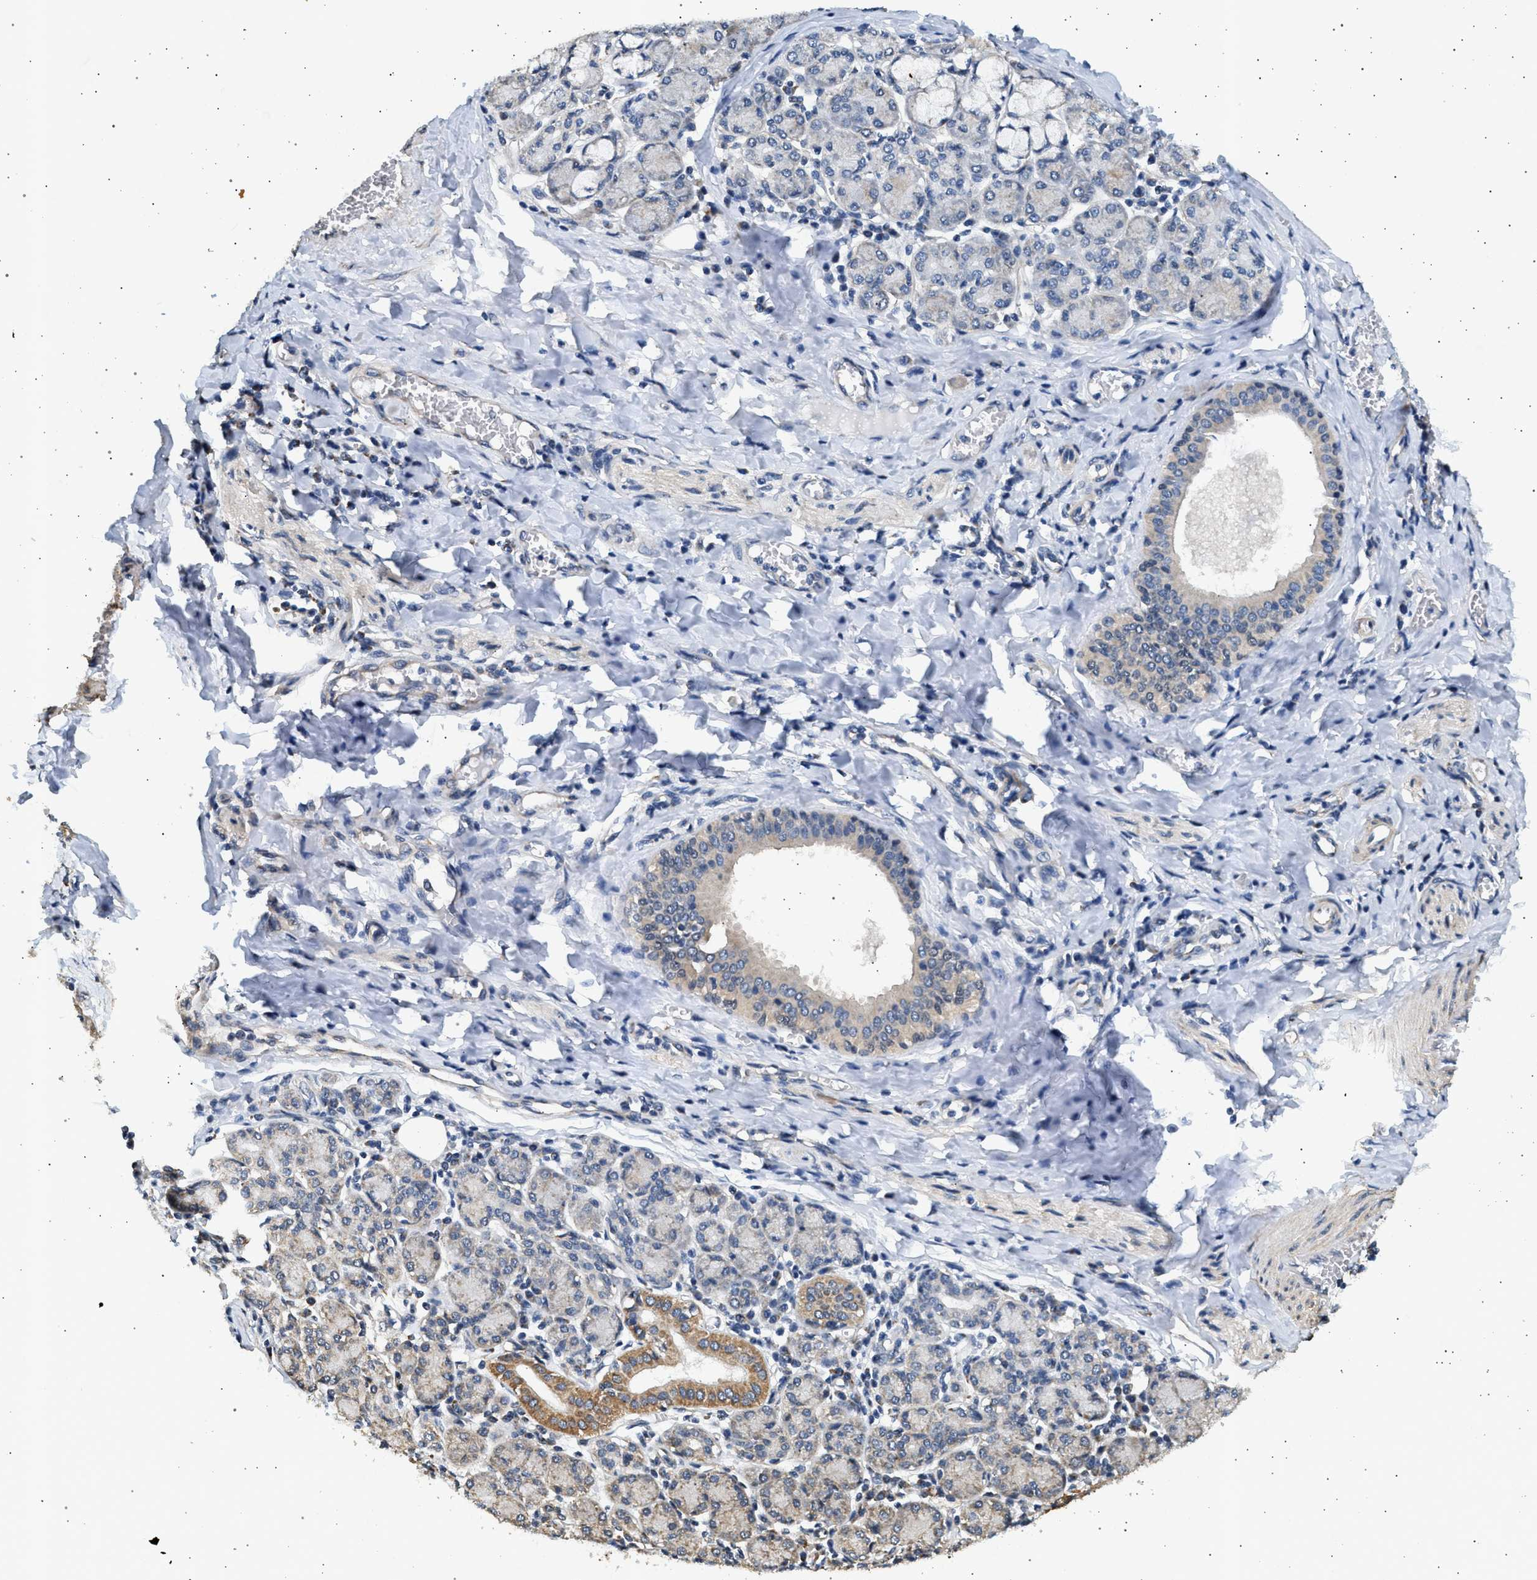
{"staining": {"intensity": "moderate", "quantity": "<25%", "location": "cytoplasmic/membranous"}, "tissue": "salivary gland", "cell_type": "Glandular cells", "image_type": "normal", "snomed": [{"axis": "morphology", "description": "Normal tissue, NOS"}, {"axis": "morphology", "description": "Inflammation, NOS"}, {"axis": "topography", "description": "Lymph node"}, {"axis": "topography", "description": "Salivary gland"}], "caption": "Immunohistochemical staining of normal salivary gland shows moderate cytoplasmic/membranous protein positivity in approximately <25% of glandular cells. The protein of interest is shown in brown color, while the nuclei are stained blue.", "gene": "KCNA4", "patient": {"sex": "male", "age": 3}}